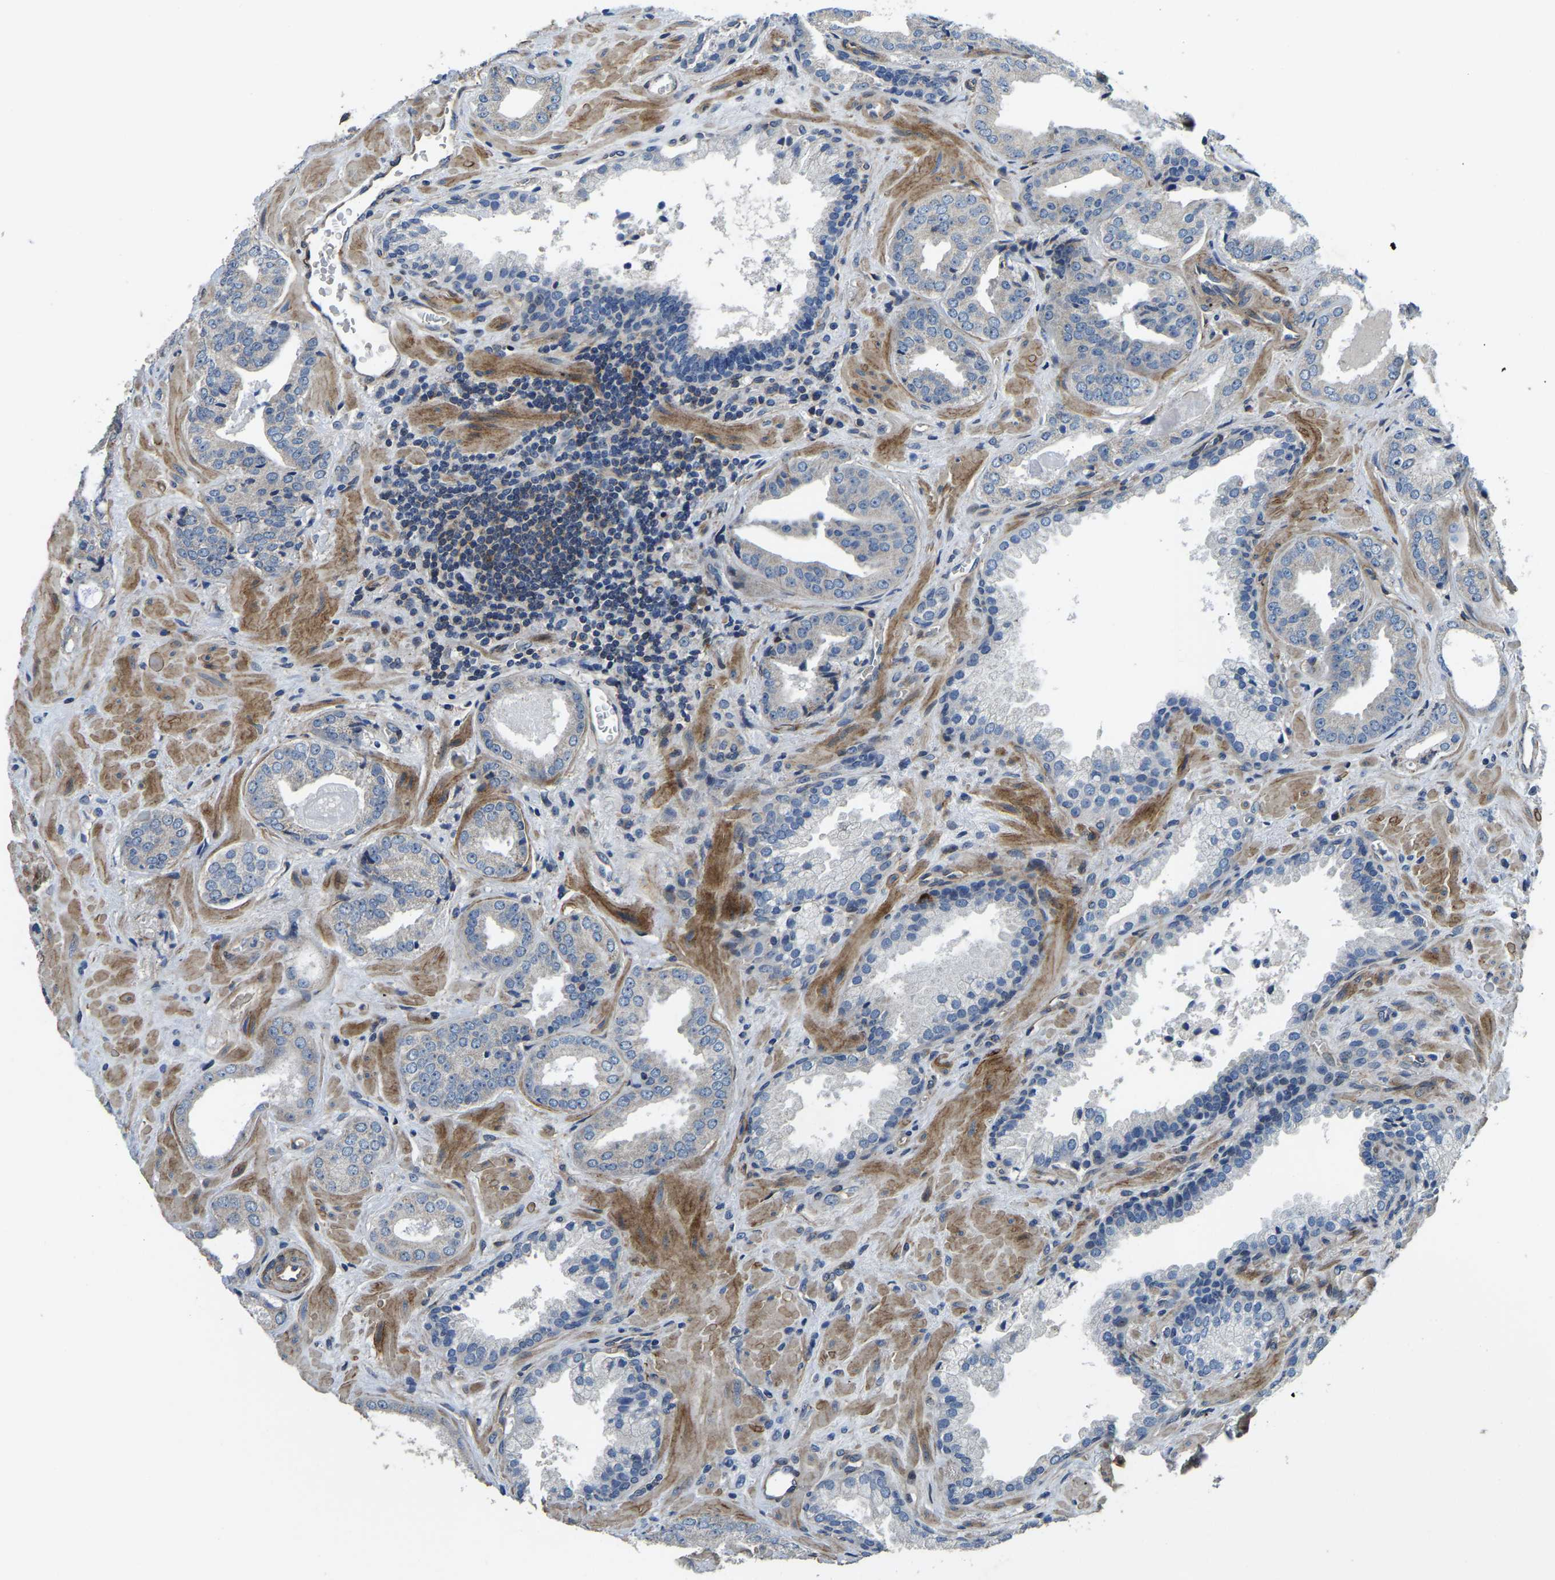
{"staining": {"intensity": "negative", "quantity": "none", "location": "none"}, "tissue": "prostate cancer", "cell_type": "Tumor cells", "image_type": "cancer", "snomed": [{"axis": "morphology", "description": "Adenocarcinoma, Low grade"}, {"axis": "topography", "description": "Prostate"}], "caption": "IHC histopathology image of neoplastic tissue: low-grade adenocarcinoma (prostate) stained with DAB (3,3'-diaminobenzidine) displays no significant protein staining in tumor cells.", "gene": "RNF39", "patient": {"sex": "male", "age": 71}}